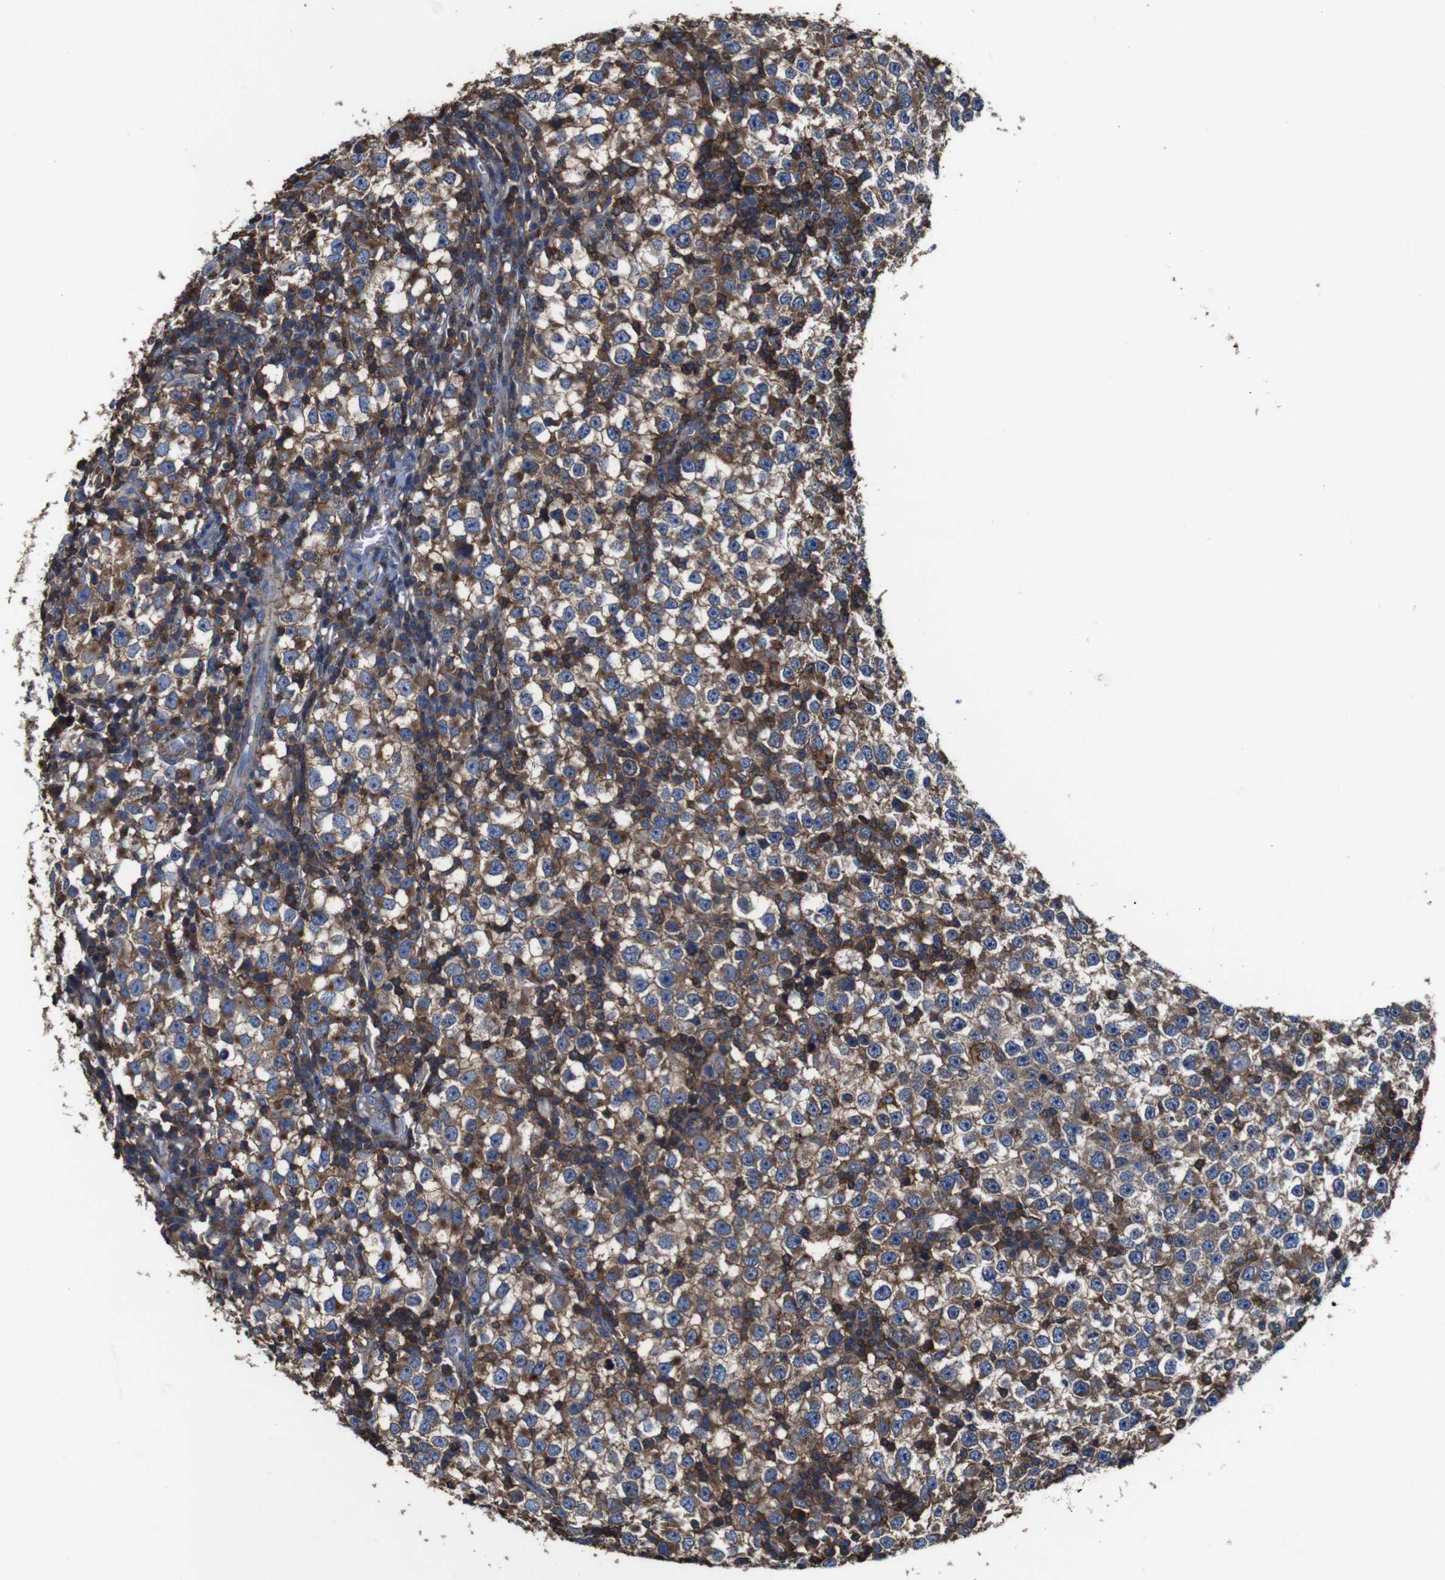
{"staining": {"intensity": "moderate", "quantity": "25%-75%", "location": "cytoplasmic/membranous"}, "tissue": "testis cancer", "cell_type": "Tumor cells", "image_type": "cancer", "snomed": [{"axis": "morphology", "description": "Seminoma, NOS"}, {"axis": "topography", "description": "Testis"}], "caption": "An IHC histopathology image of neoplastic tissue is shown. Protein staining in brown labels moderate cytoplasmic/membranous positivity in testis cancer (seminoma) within tumor cells. (IHC, brightfield microscopy, high magnification).", "gene": "PI4KA", "patient": {"sex": "male", "age": 65}}